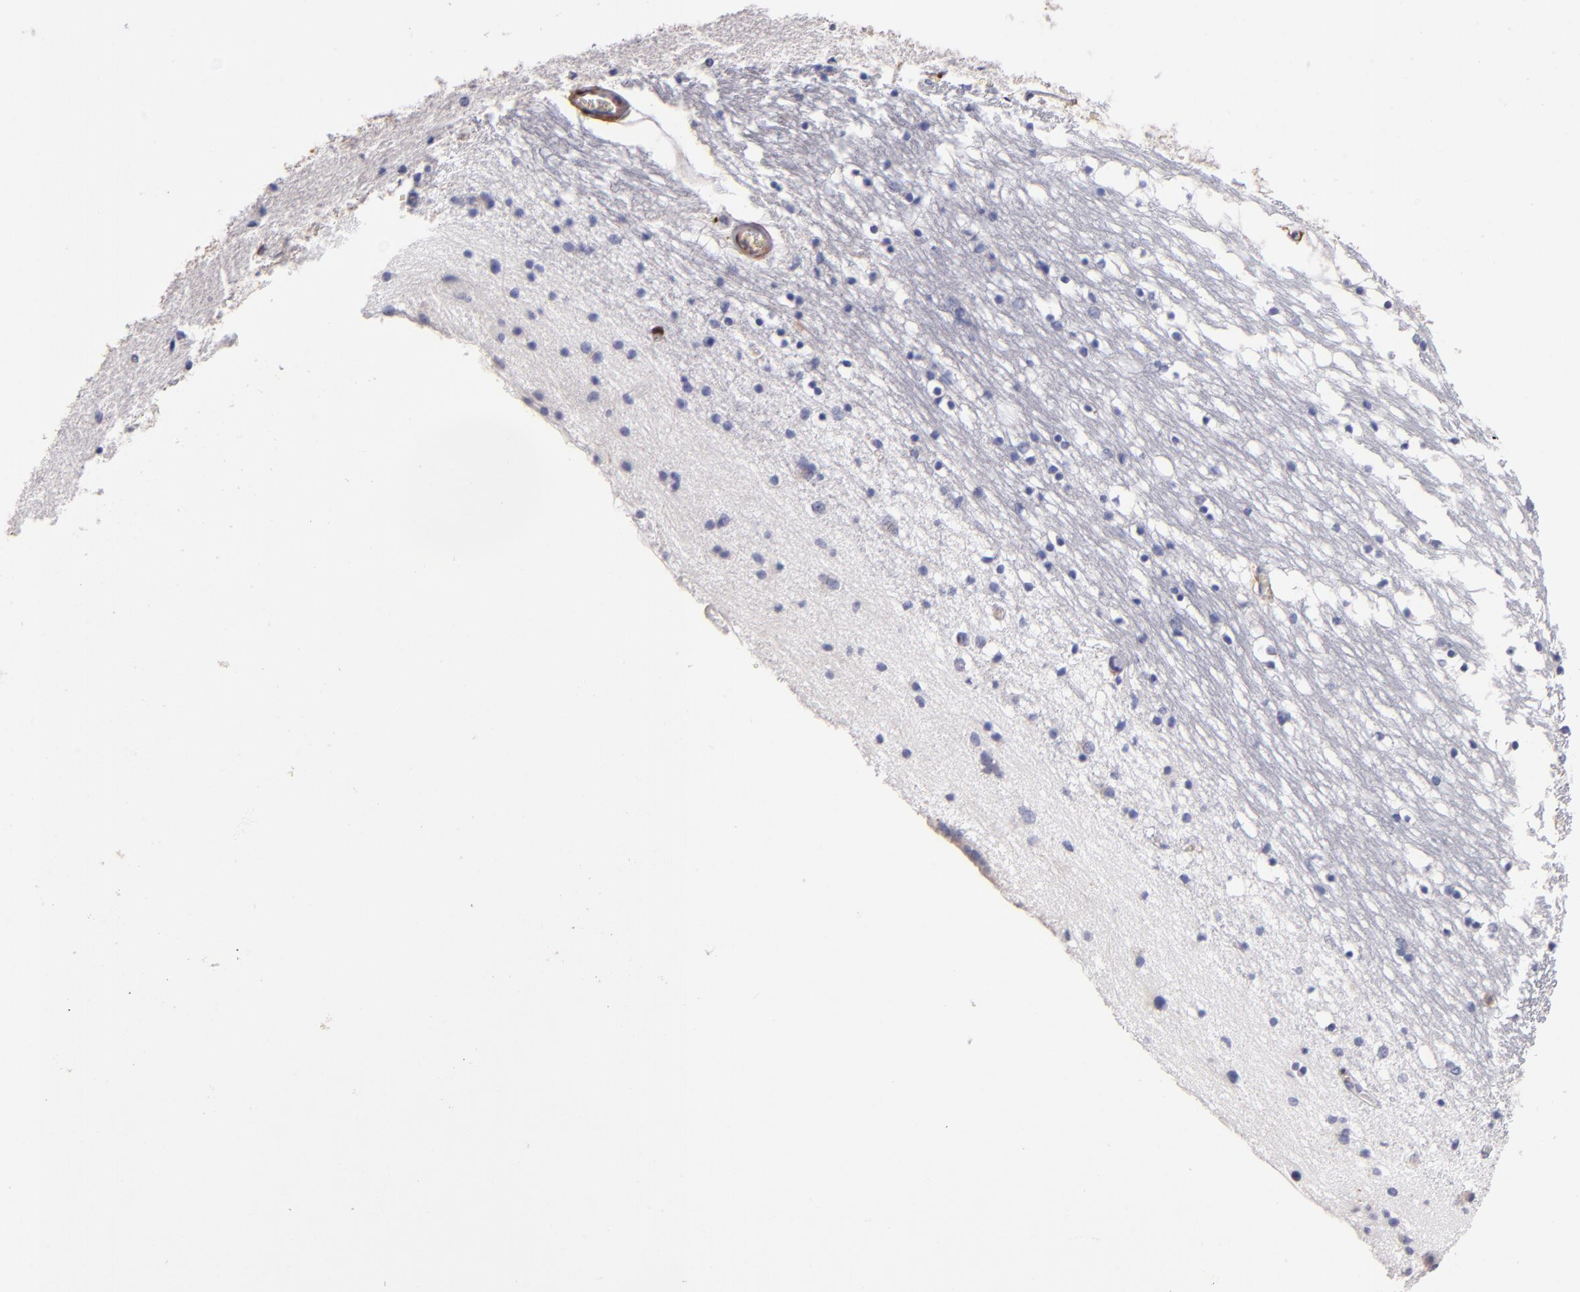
{"staining": {"intensity": "negative", "quantity": "none", "location": "none"}, "tissue": "caudate", "cell_type": "Glial cells", "image_type": "normal", "snomed": [{"axis": "morphology", "description": "Normal tissue, NOS"}, {"axis": "topography", "description": "Lateral ventricle wall"}], "caption": "Immunohistochemistry (IHC) image of unremarkable human caudate stained for a protein (brown), which exhibits no staining in glial cells.", "gene": "S100A4", "patient": {"sex": "male", "age": 45}}